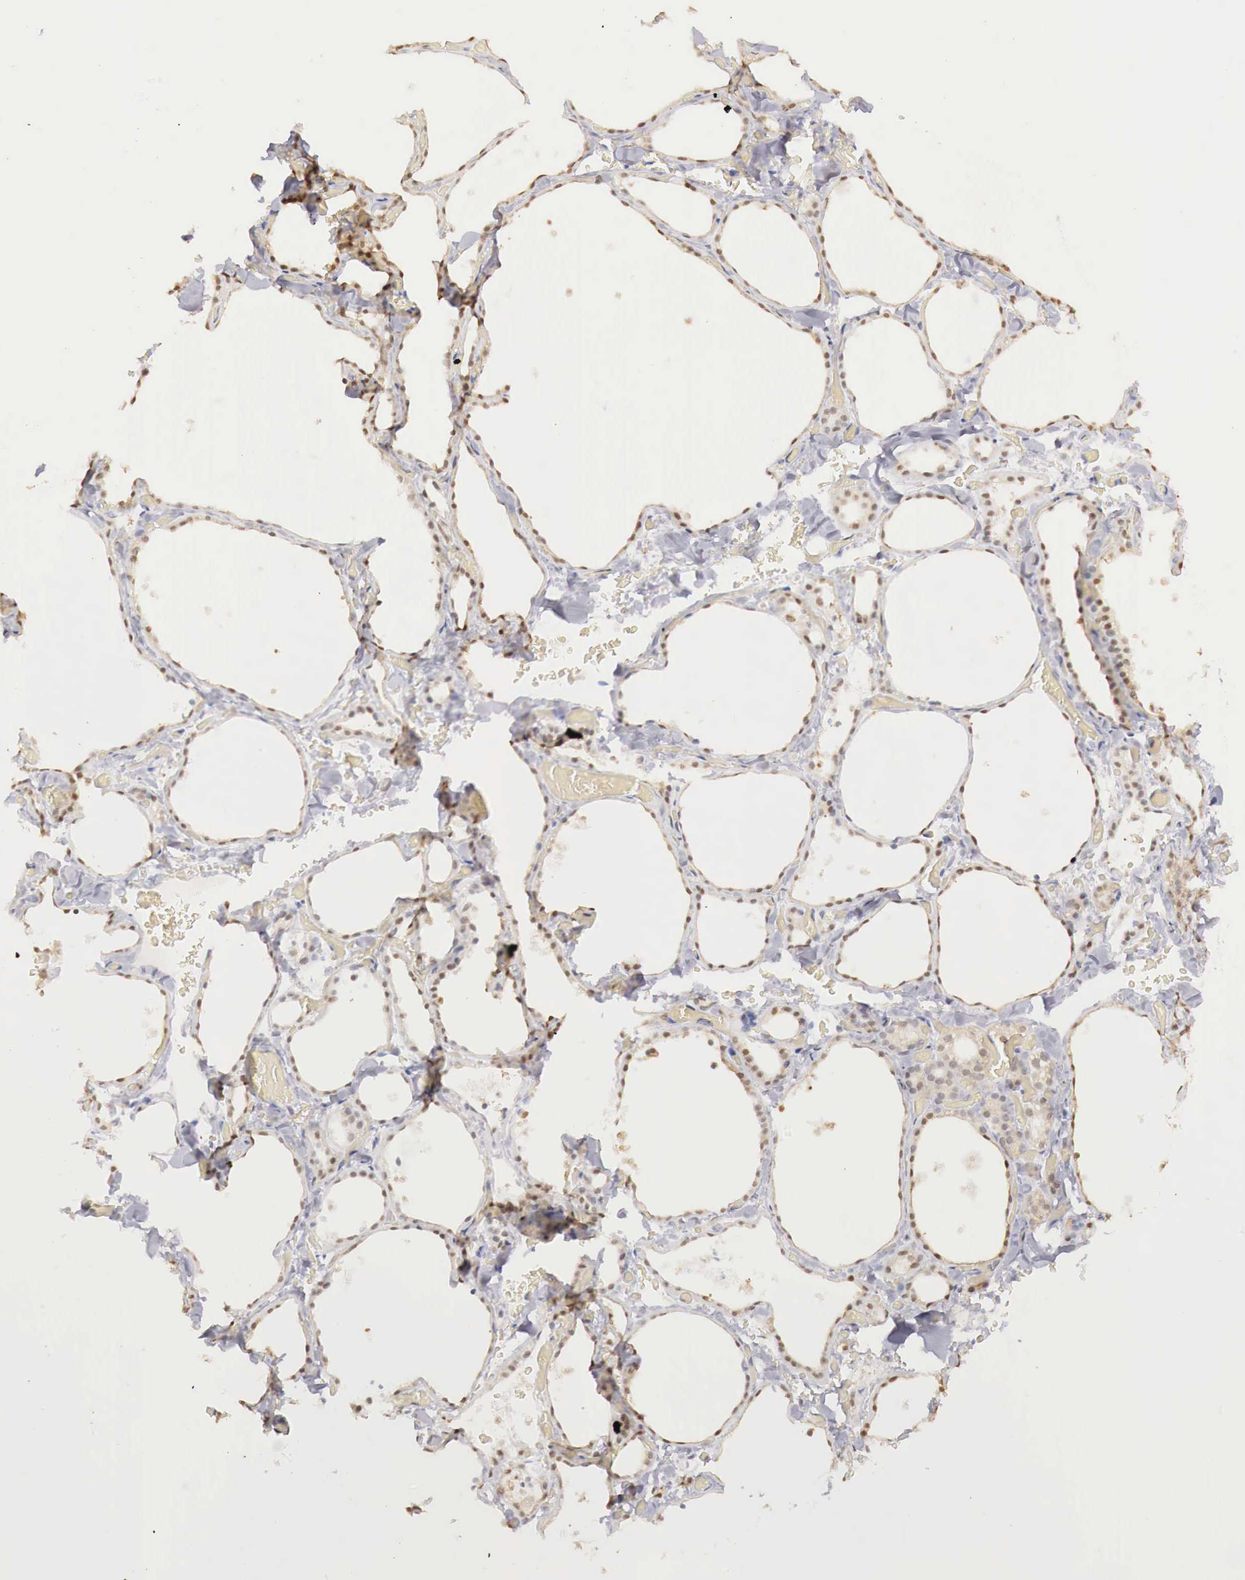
{"staining": {"intensity": "moderate", "quantity": "25%-75%", "location": "nuclear"}, "tissue": "thyroid gland", "cell_type": "Glandular cells", "image_type": "normal", "snomed": [{"axis": "morphology", "description": "Normal tissue, NOS"}, {"axis": "topography", "description": "Thyroid gland"}], "caption": "This image shows immunohistochemistry staining of benign thyroid gland, with medium moderate nuclear staining in approximately 25%-75% of glandular cells.", "gene": "UBA1", "patient": {"sex": "male", "age": 34}}